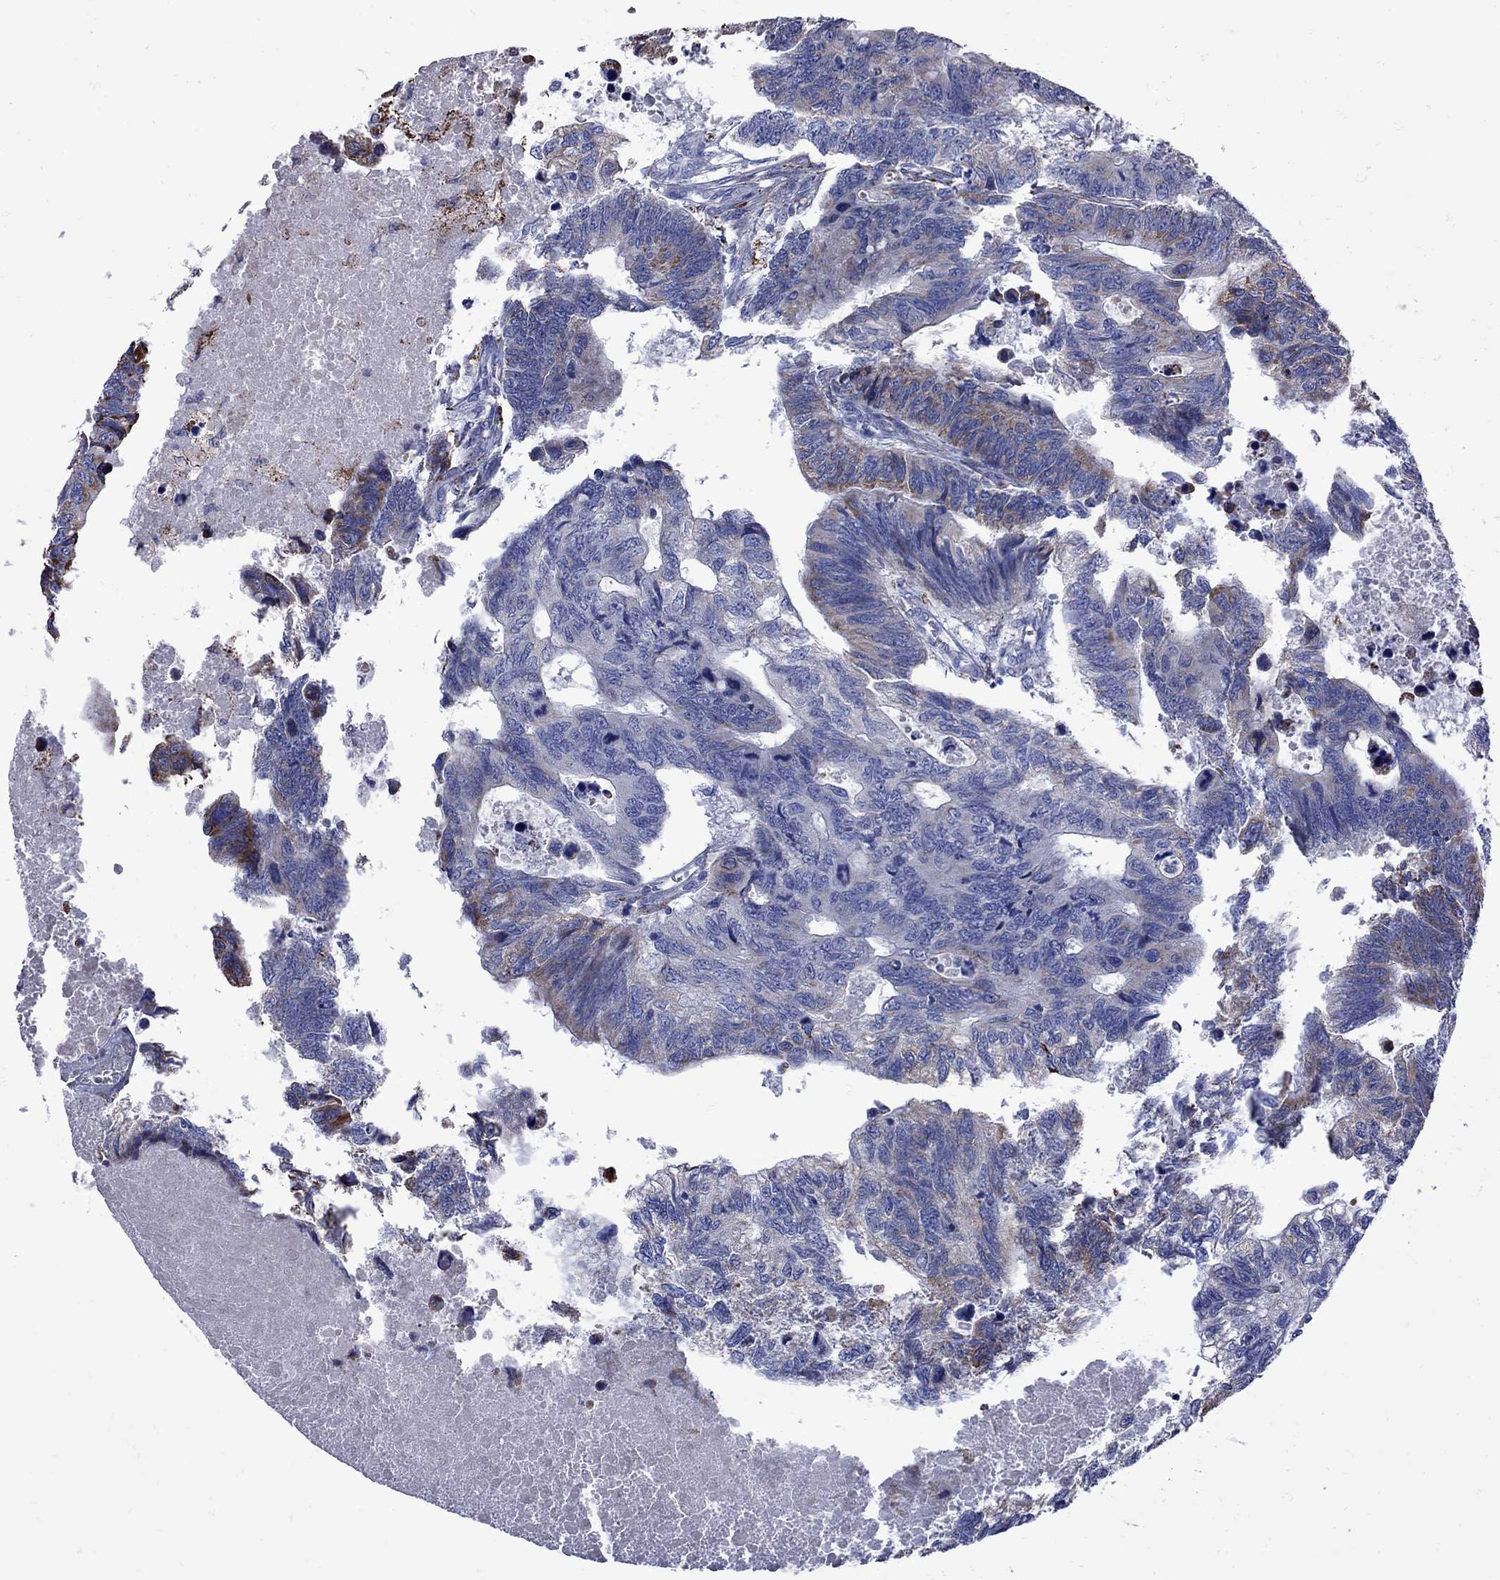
{"staining": {"intensity": "moderate", "quantity": "<25%", "location": "cytoplasmic/membranous"}, "tissue": "colorectal cancer", "cell_type": "Tumor cells", "image_type": "cancer", "snomed": [{"axis": "morphology", "description": "Adenocarcinoma, NOS"}, {"axis": "topography", "description": "Colon"}], "caption": "Colorectal cancer stained for a protein demonstrates moderate cytoplasmic/membranous positivity in tumor cells.", "gene": "SESTD1", "patient": {"sex": "female", "age": 77}}